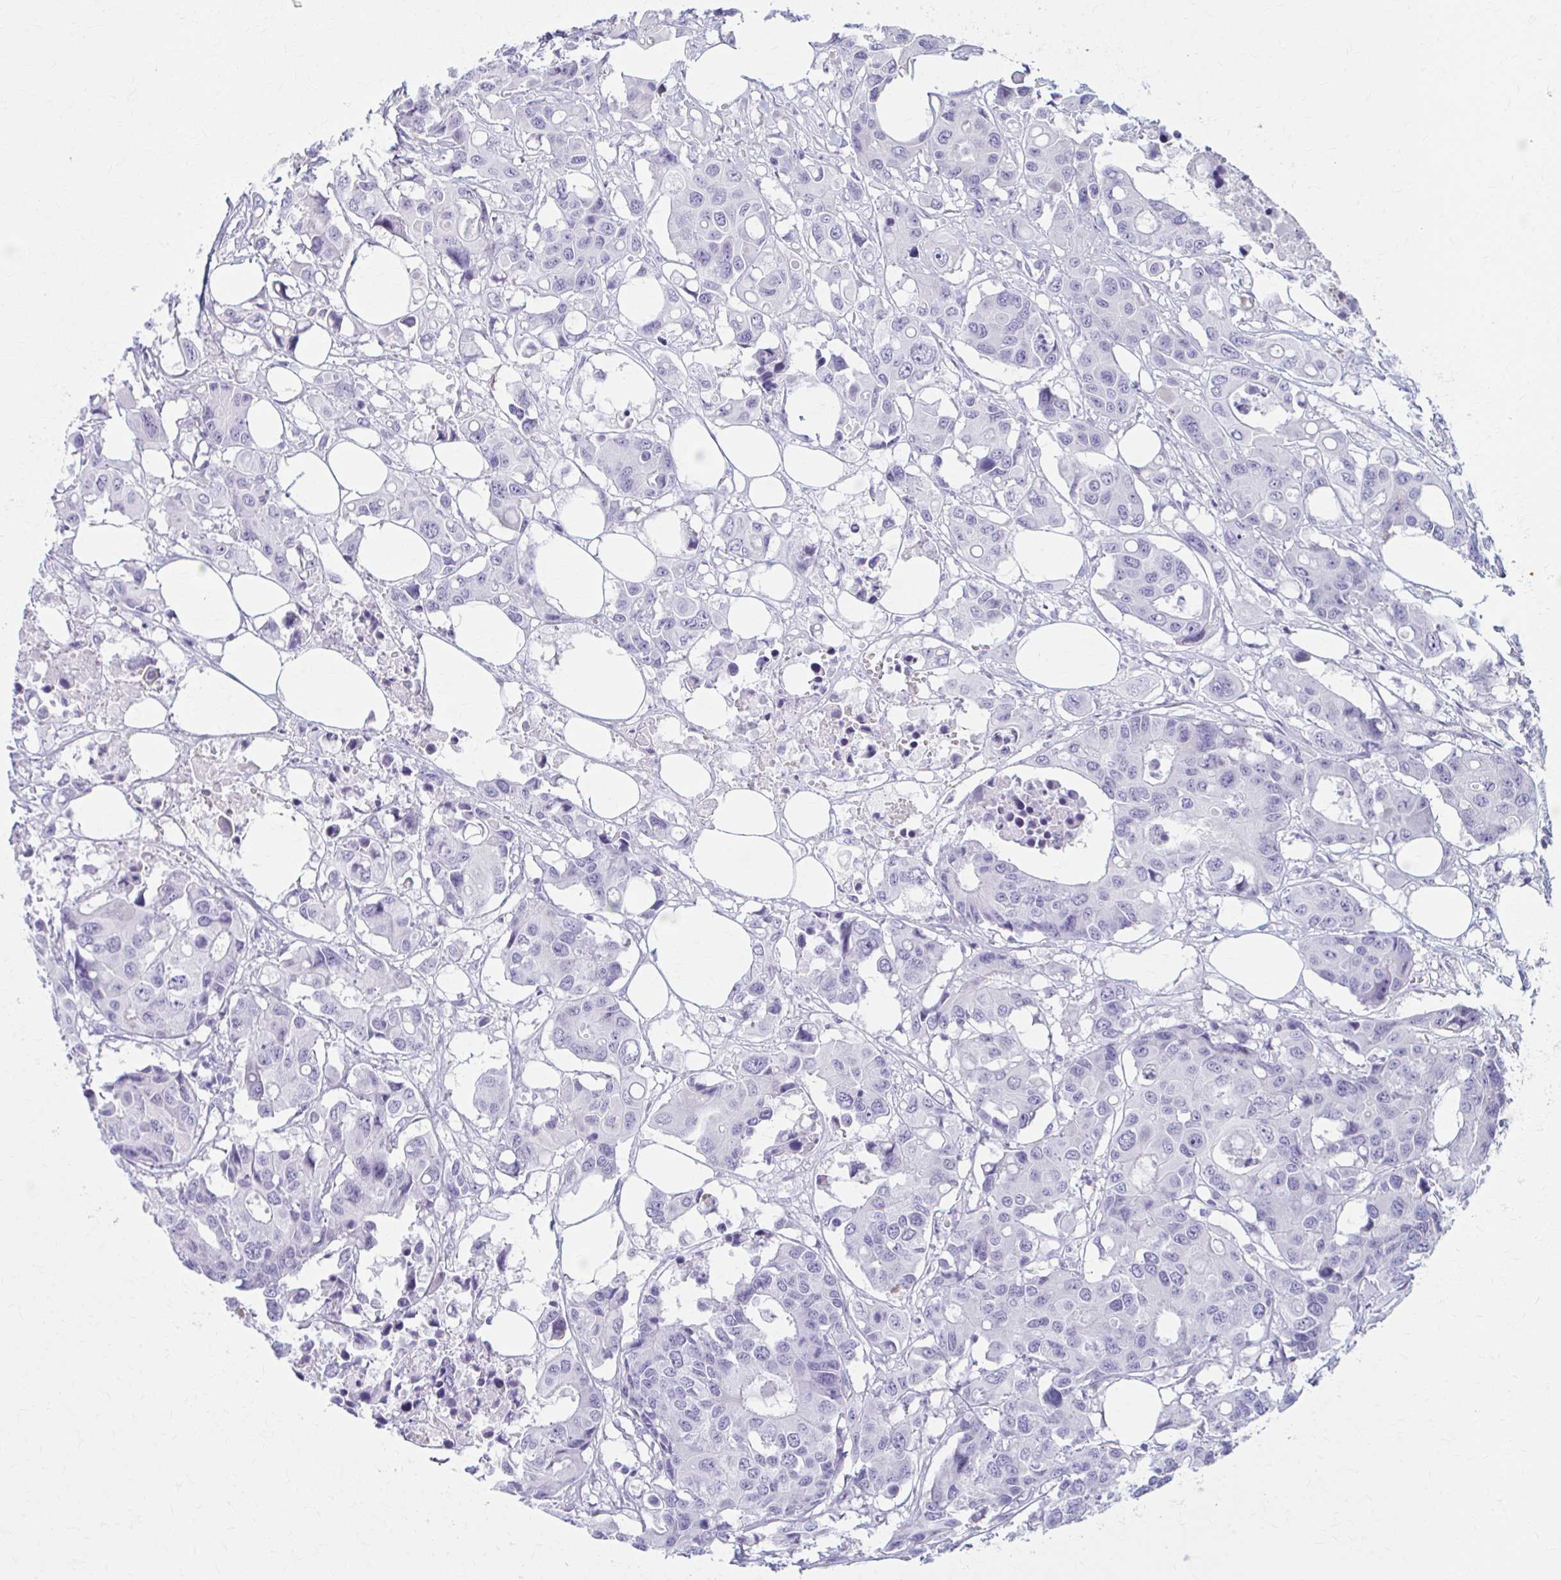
{"staining": {"intensity": "negative", "quantity": "none", "location": "none"}, "tissue": "colorectal cancer", "cell_type": "Tumor cells", "image_type": "cancer", "snomed": [{"axis": "morphology", "description": "Adenocarcinoma, NOS"}, {"axis": "topography", "description": "Colon"}], "caption": "The immunohistochemistry photomicrograph has no significant expression in tumor cells of colorectal cancer (adenocarcinoma) tissue.", "gene": "PRKRA", "patient": {"sex": "male", "age": 77}}